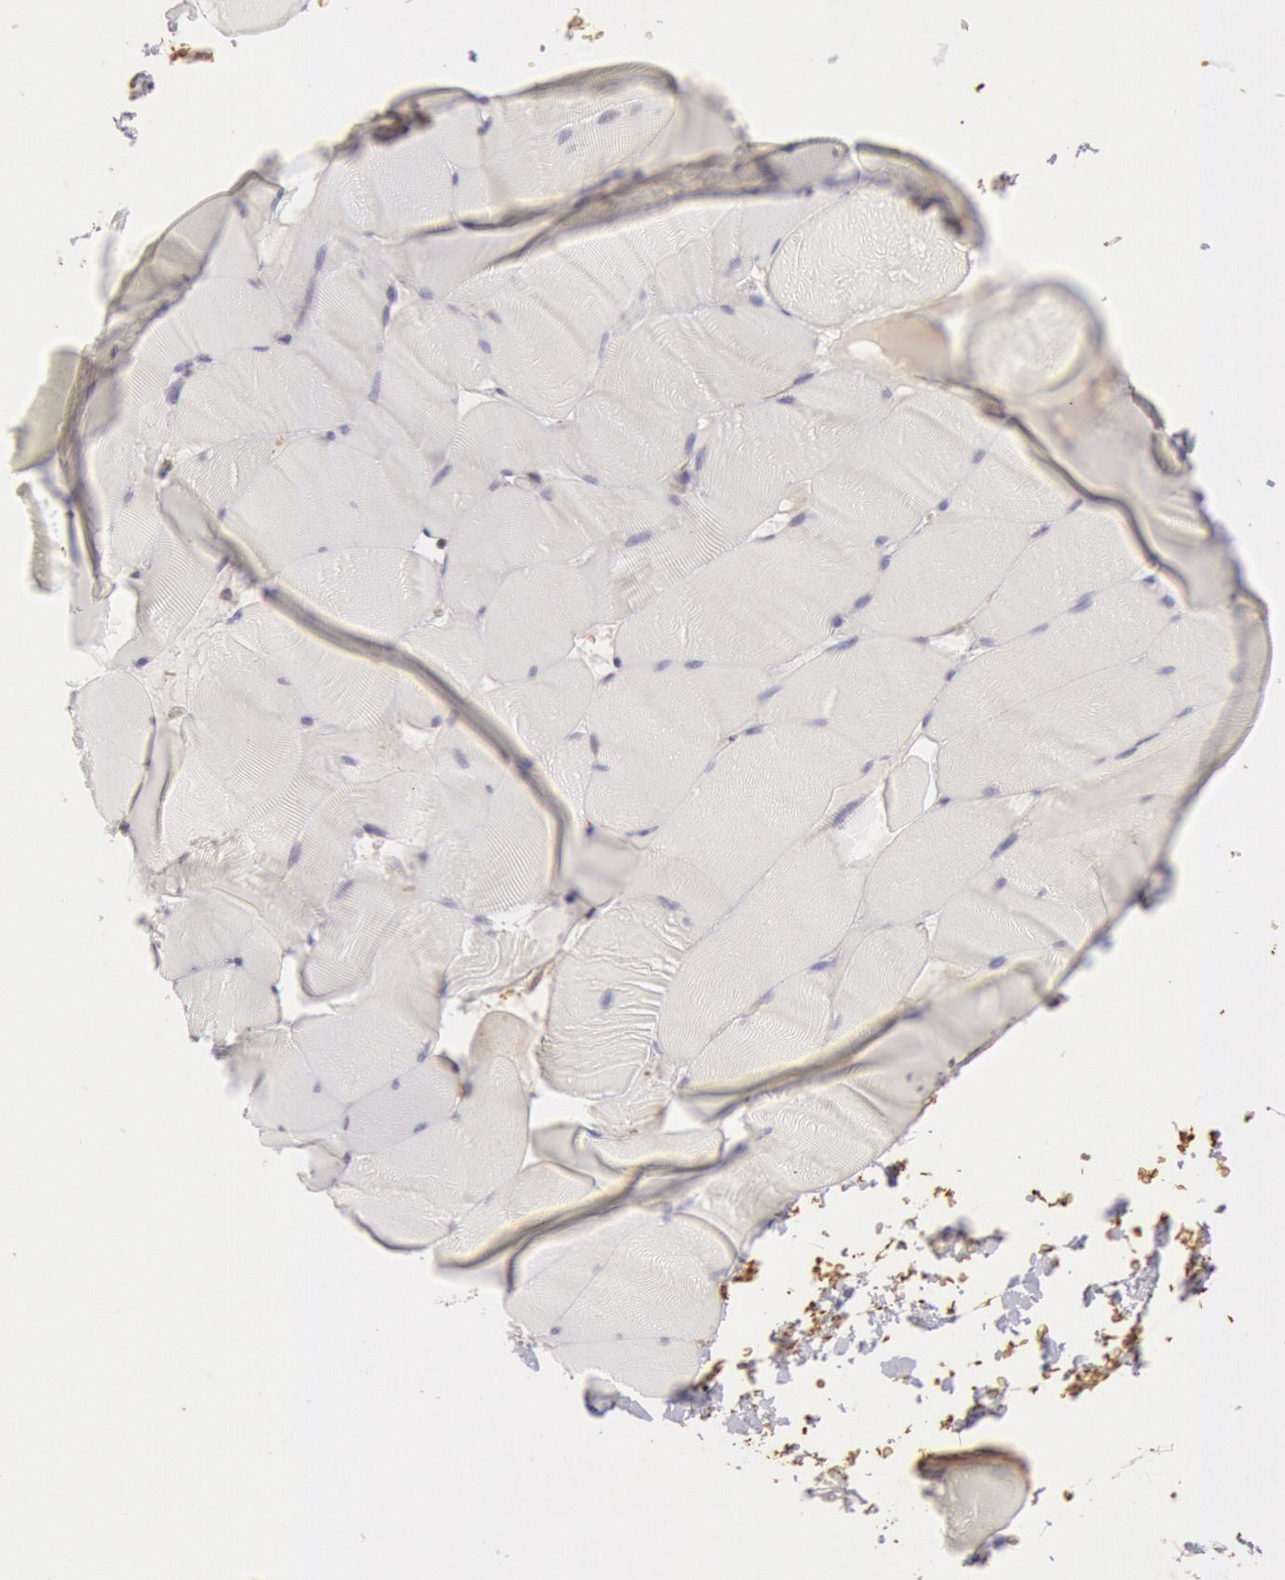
{"staining": {"intensity": "negative", "quantity": "none", "location": "none"}, "tissue": "skeletal muscle", "cell_type": "Myocytes", "image_type": "normal", "snomed": [{"axis": "morphology", "description": "Normal tissue, NOS"}, {"axis": "topography", "description": "Skeletal muscle"}], "caption": "Histopathology image shows no protein staining in myocytes of benign skeletal muscle.", "gene": "IKBKB", "patient": {"sex": "male", "age": 62}}